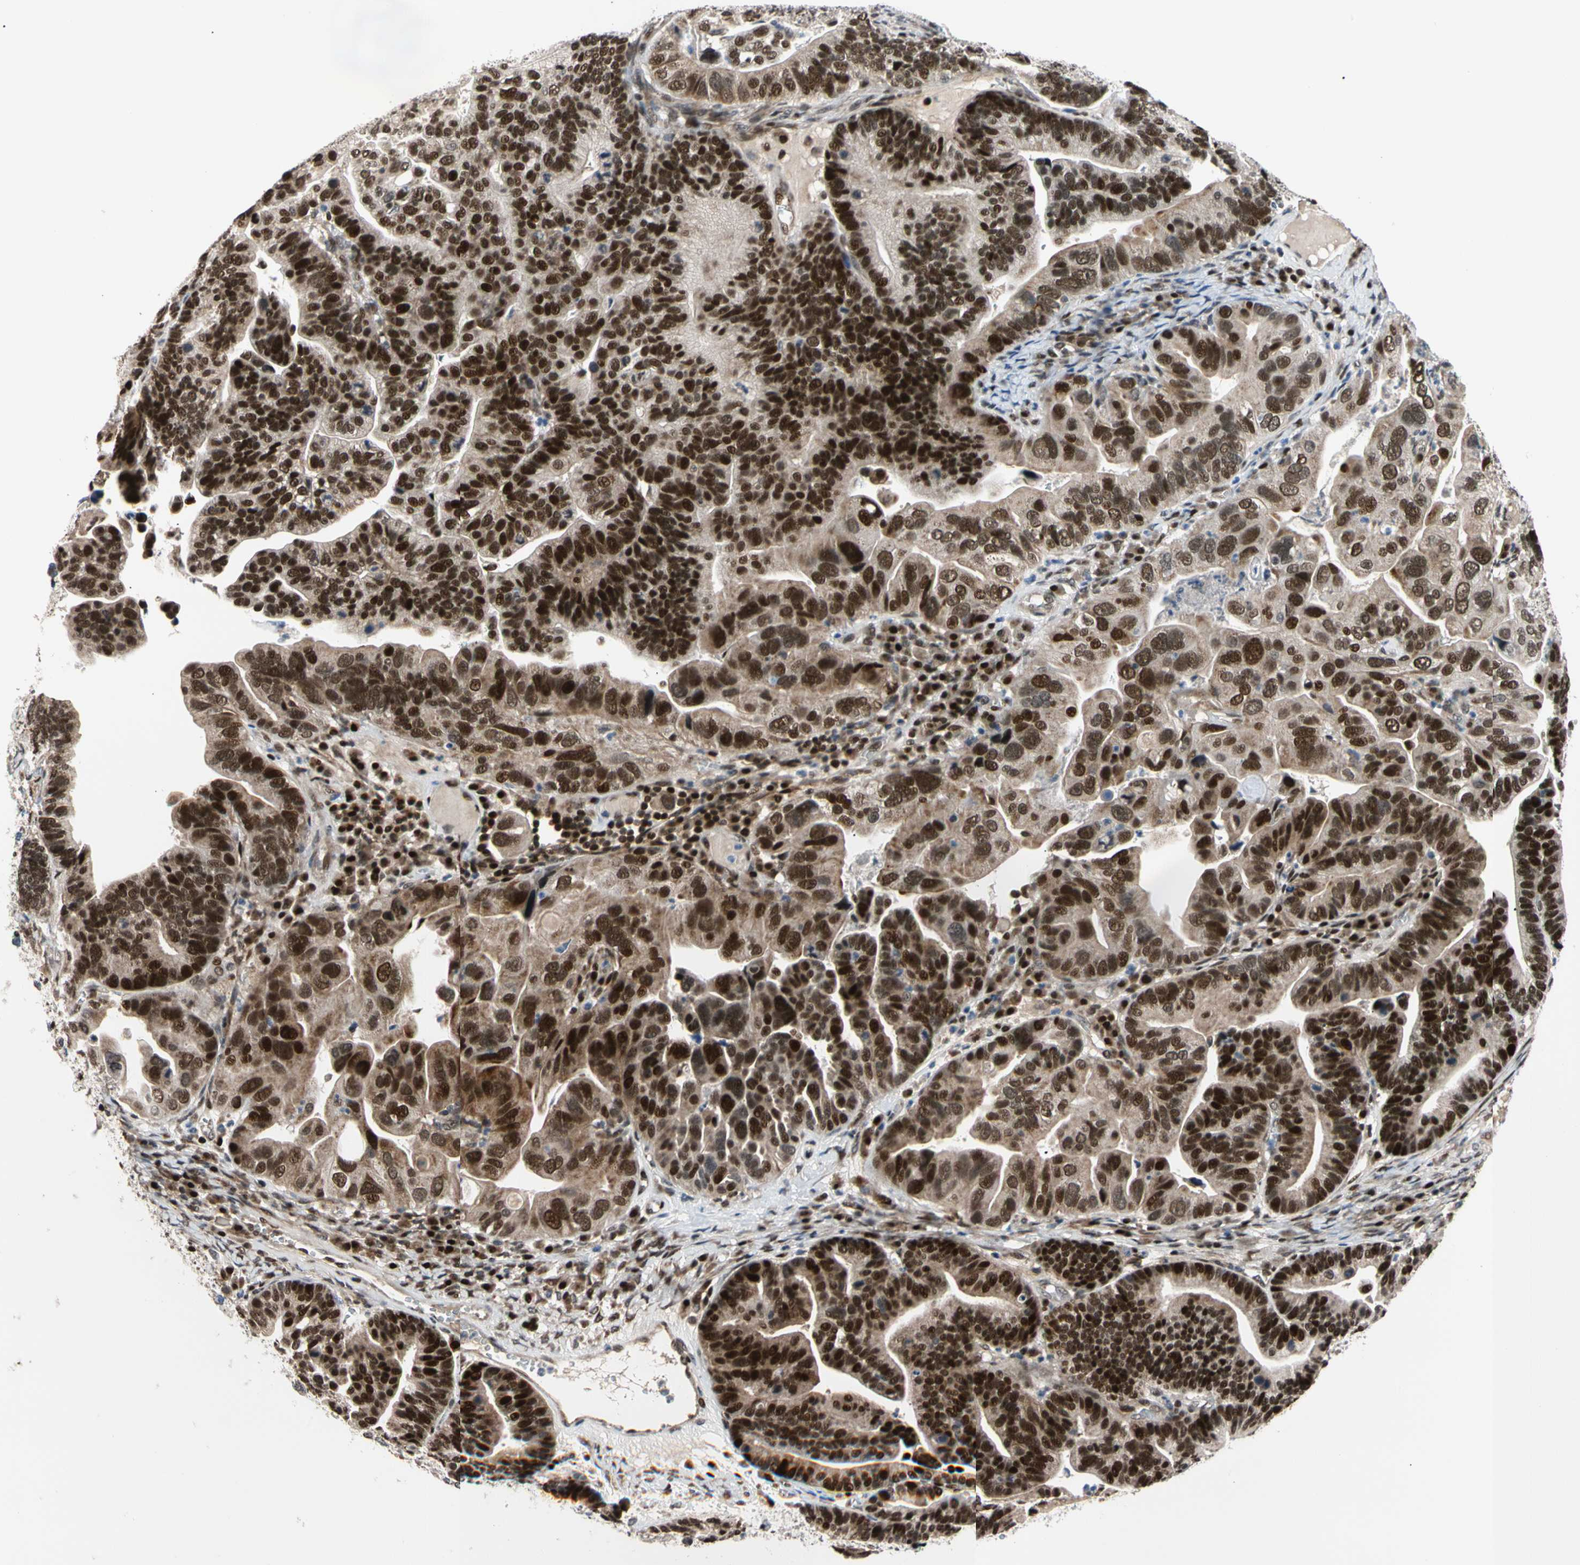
{"staining": {"intensity": "strong", "quantity": ">75%", "location": "nuclear"}, "tissue": "ovarian cancer", "cell_type": "Tumor cells", "image_type": "cancer", "snomed": [{"axis": "morphology", "description": "Cystadenocarcinoma, serous, NOS"}, {"axis": "topography", "description": "Ovary"}], "caption": "Protein expression by immunohistochemistry (IHC) shows strong nuclear positivity in about >75% of tumor cells in ovarian cancer (serous cystadenocarcinoma).", "gene": "E2F1", "patient": {"sex": "female", "age": 56}}